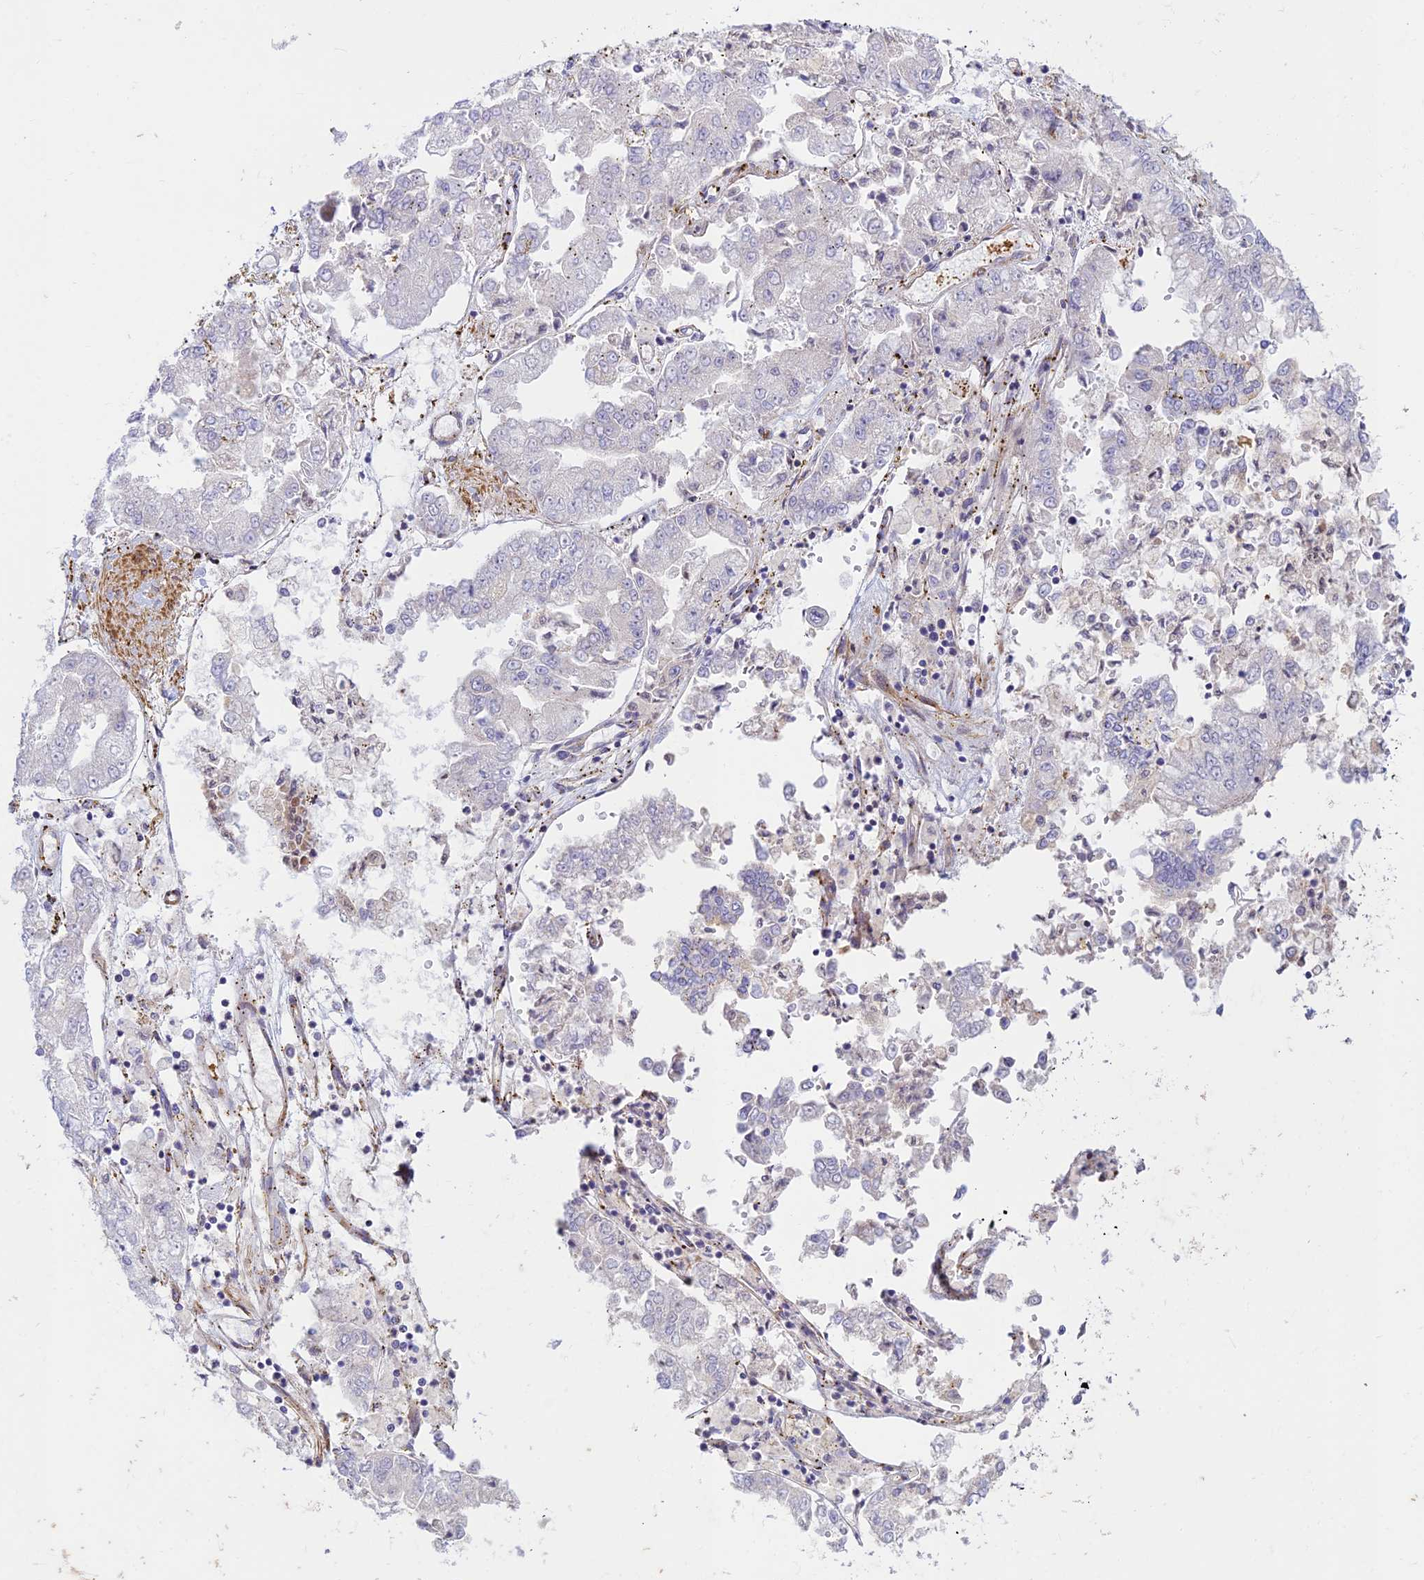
{"staining": {"intensity": "negative", "quantity": "none", "location": "none"}, "tissue": "stomach cancer", "cell_type": "Tumor cells", "image_type": "cancer", "snomed": [{"axis": "morphology", "description": "Adenocarcinoma, NOS"}, {"axis": "topography", "description": "Stomach"}], "caption": "Human stomach cancer (adenocarcinoma) stained for a protein using IHC demonstrates no positivity in tumor cells.", "gene": "FBXW4", "patient": {"sex": "male", "age": 76}}